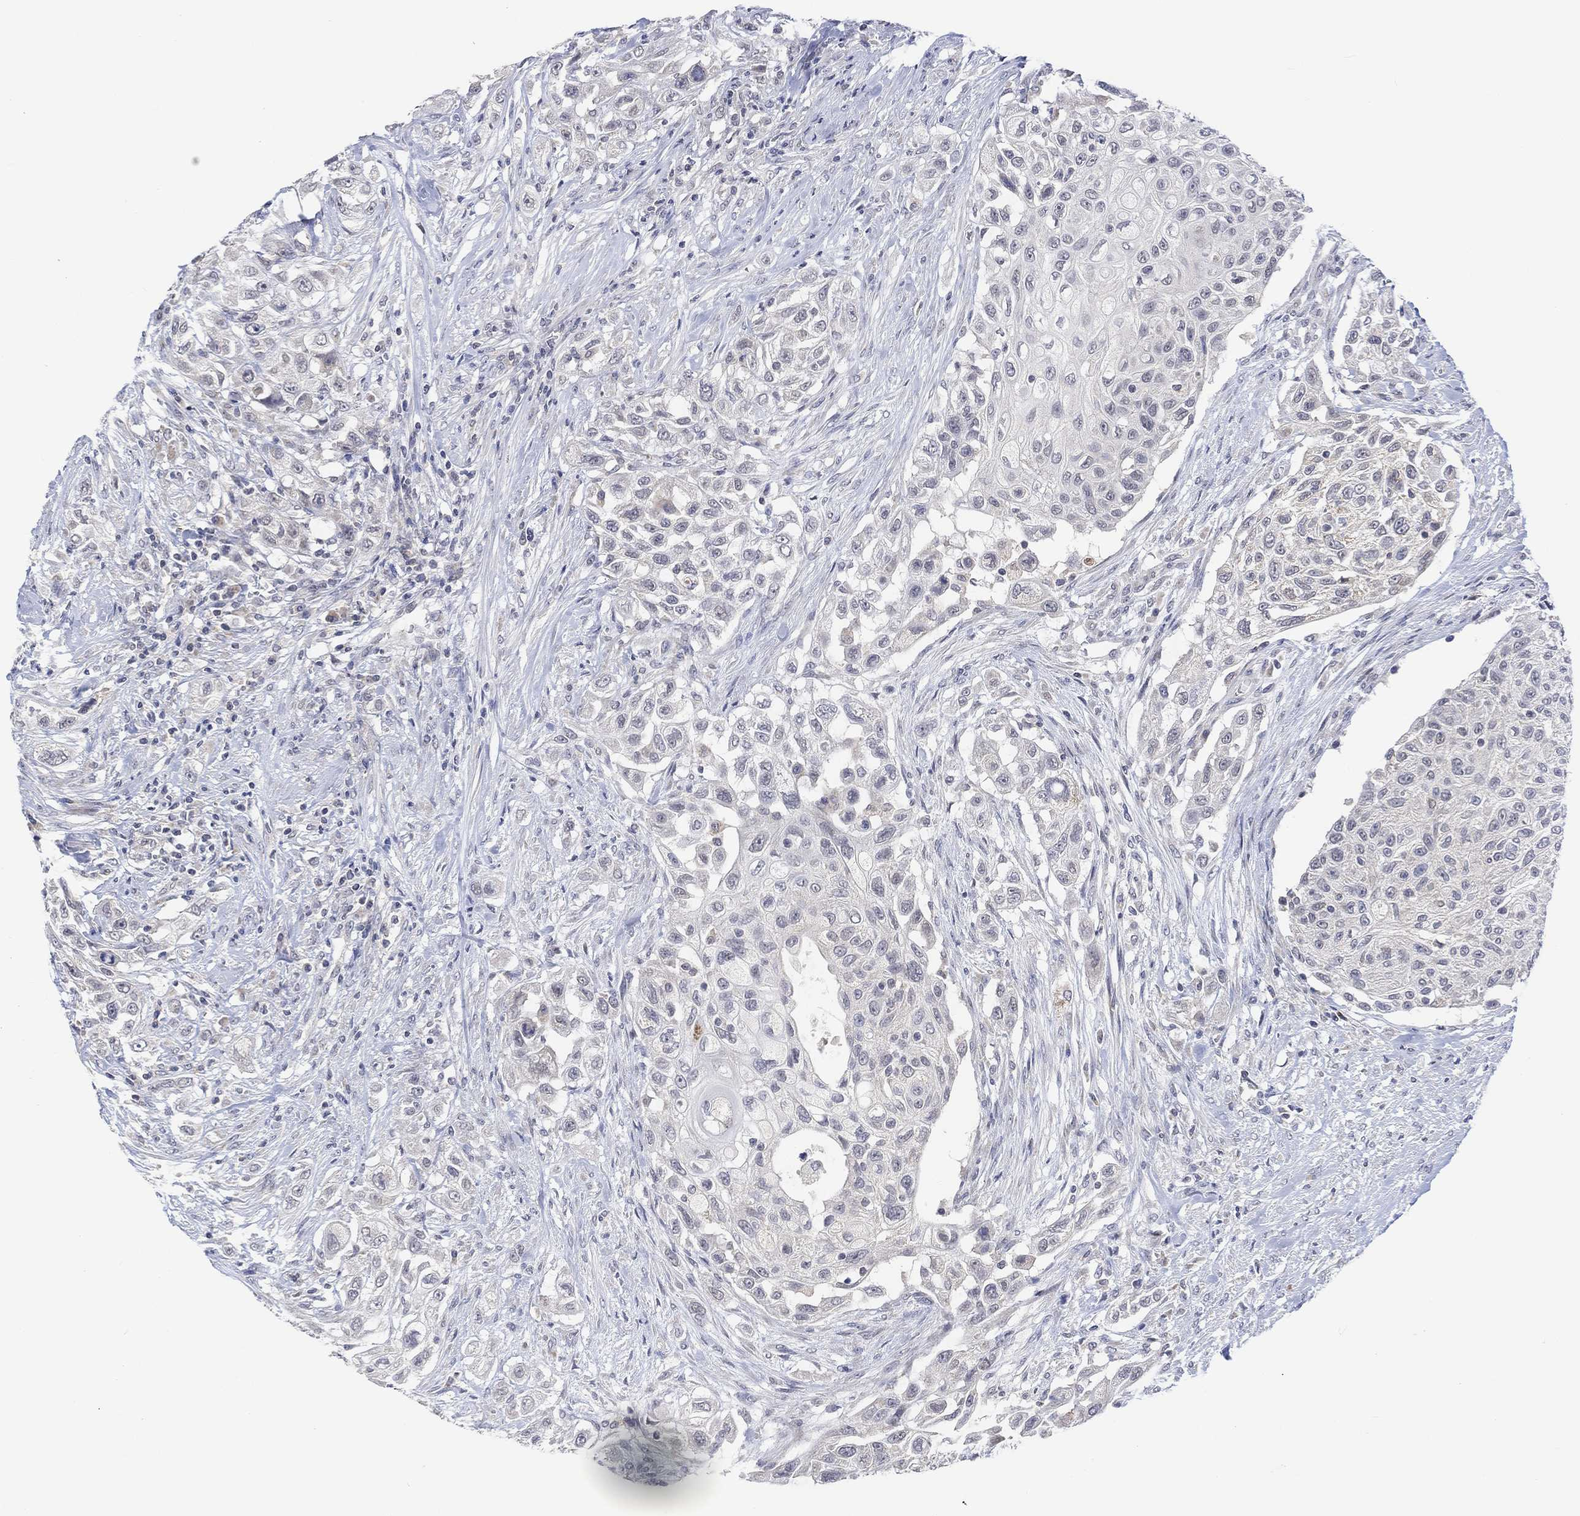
{"staining": {"intensity": "negative", "quantity": "none", "location": "none"}, "tissue": "urothelial cancer", "cell_type": "Tumor cells", "image_type": "cancer", "snomed": [{"axis": "morphology", "description": "Urothelial carcinoma, High grade"}, {"axis": "topography", "description": "Urinary bladder"}], "caption": "A photomicrograph of urothelial carcinoma (high-grade) stained for a protein reveals no brown staining in tumor cells.", "gene": "SLC48A1", "patient": {"sex": "female", "age": 56}}